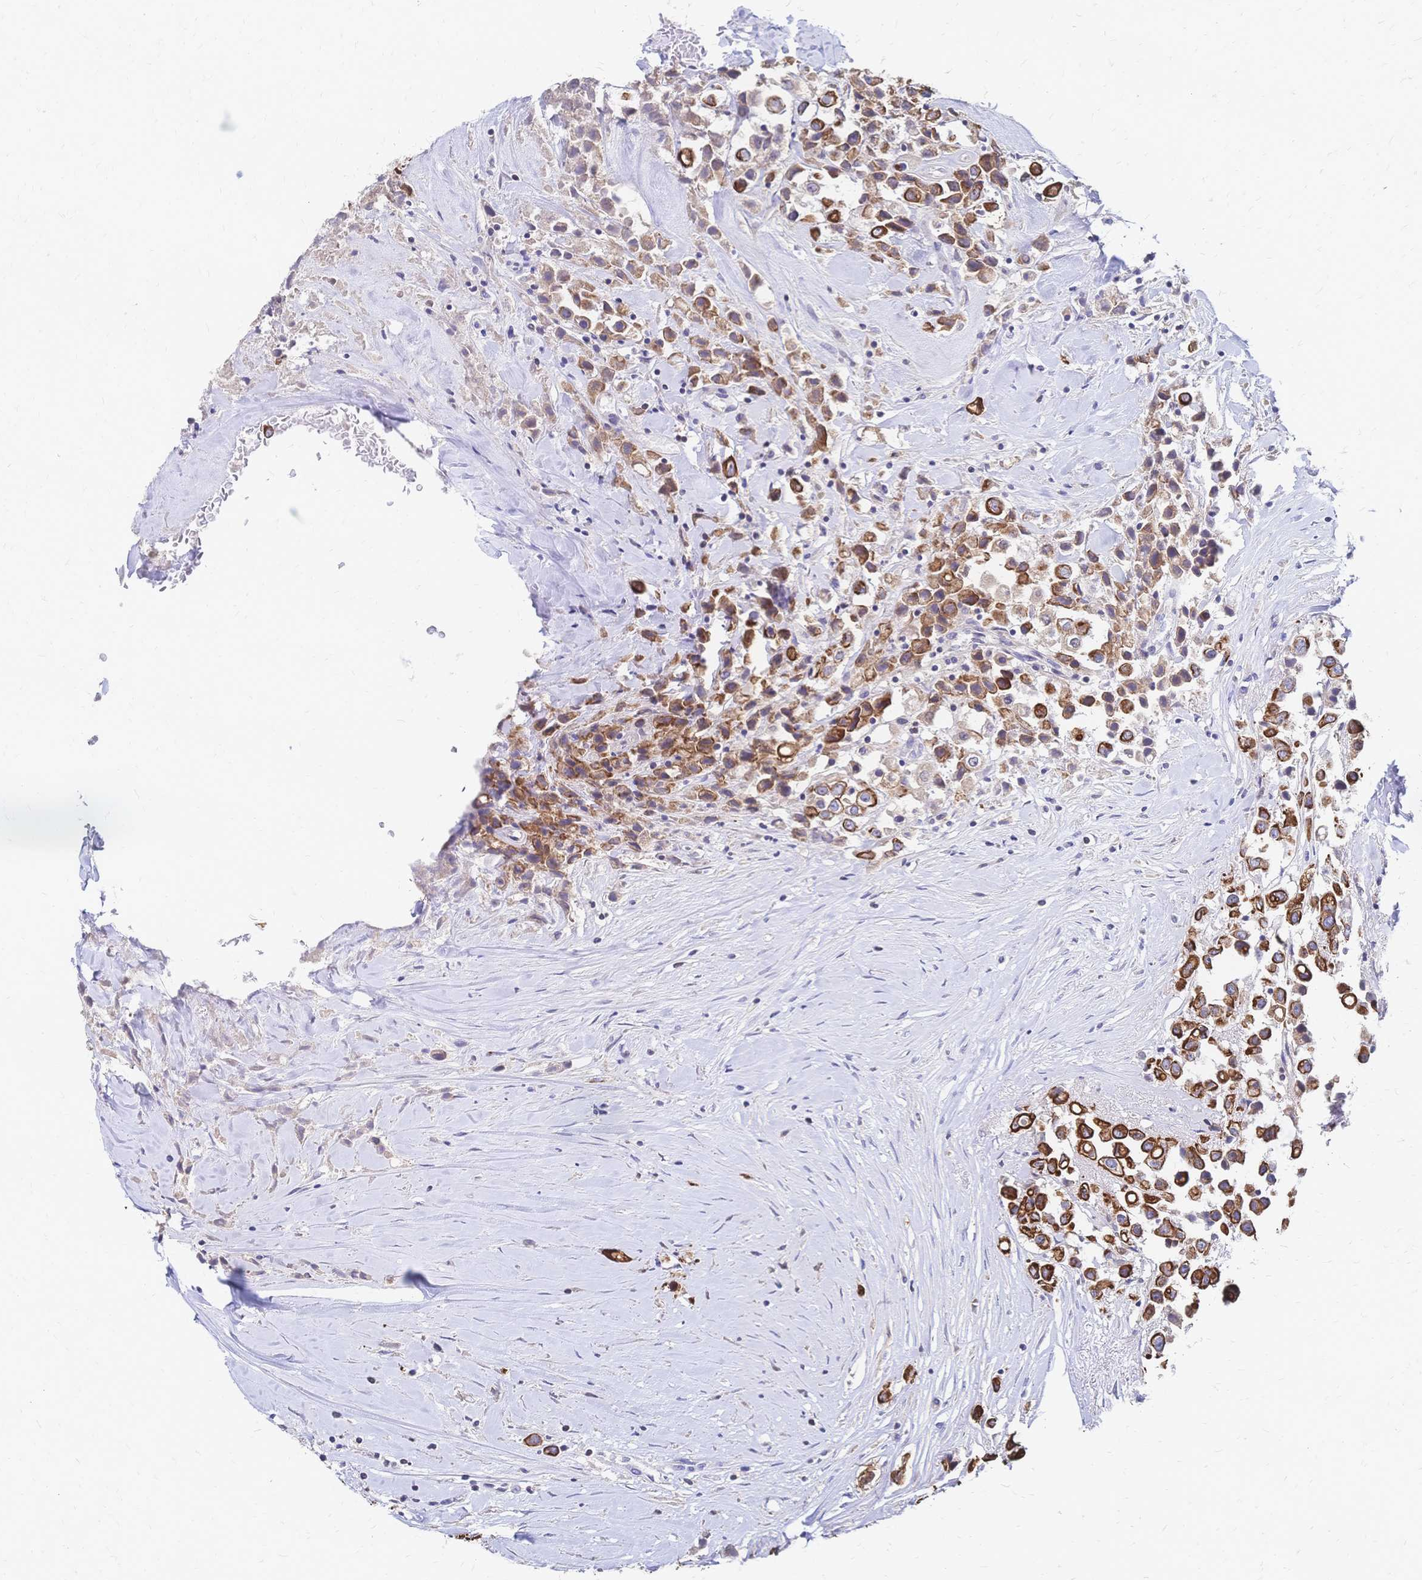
{"staining": {"intensity": "strong", "quantity": ">75%", "location": "cytoplasmic/membranous"}, "tissue": "breast cancer", "cell_type": "Tumor cells", "image_type": "cancer", "snomed": [{"axis": "morphology", "description": "Duct carcinoma"}, {"axis": "topography", "description": "Breast"}], "caption": "Immunohistochemistry (IHC) photomicrograph of neoplastic tissue: human breast cancer (invasive ductal carcinoma) stained using immunohistochemistry (IHC) reveals high levels of strong protein expression localized specifically in the cytoplasmic/membranous of tumor cells, appearing as a cytoplasmic/membranous brown color.", "gene": "DTNB", "patient": {"sex": "female", "age": 61}}